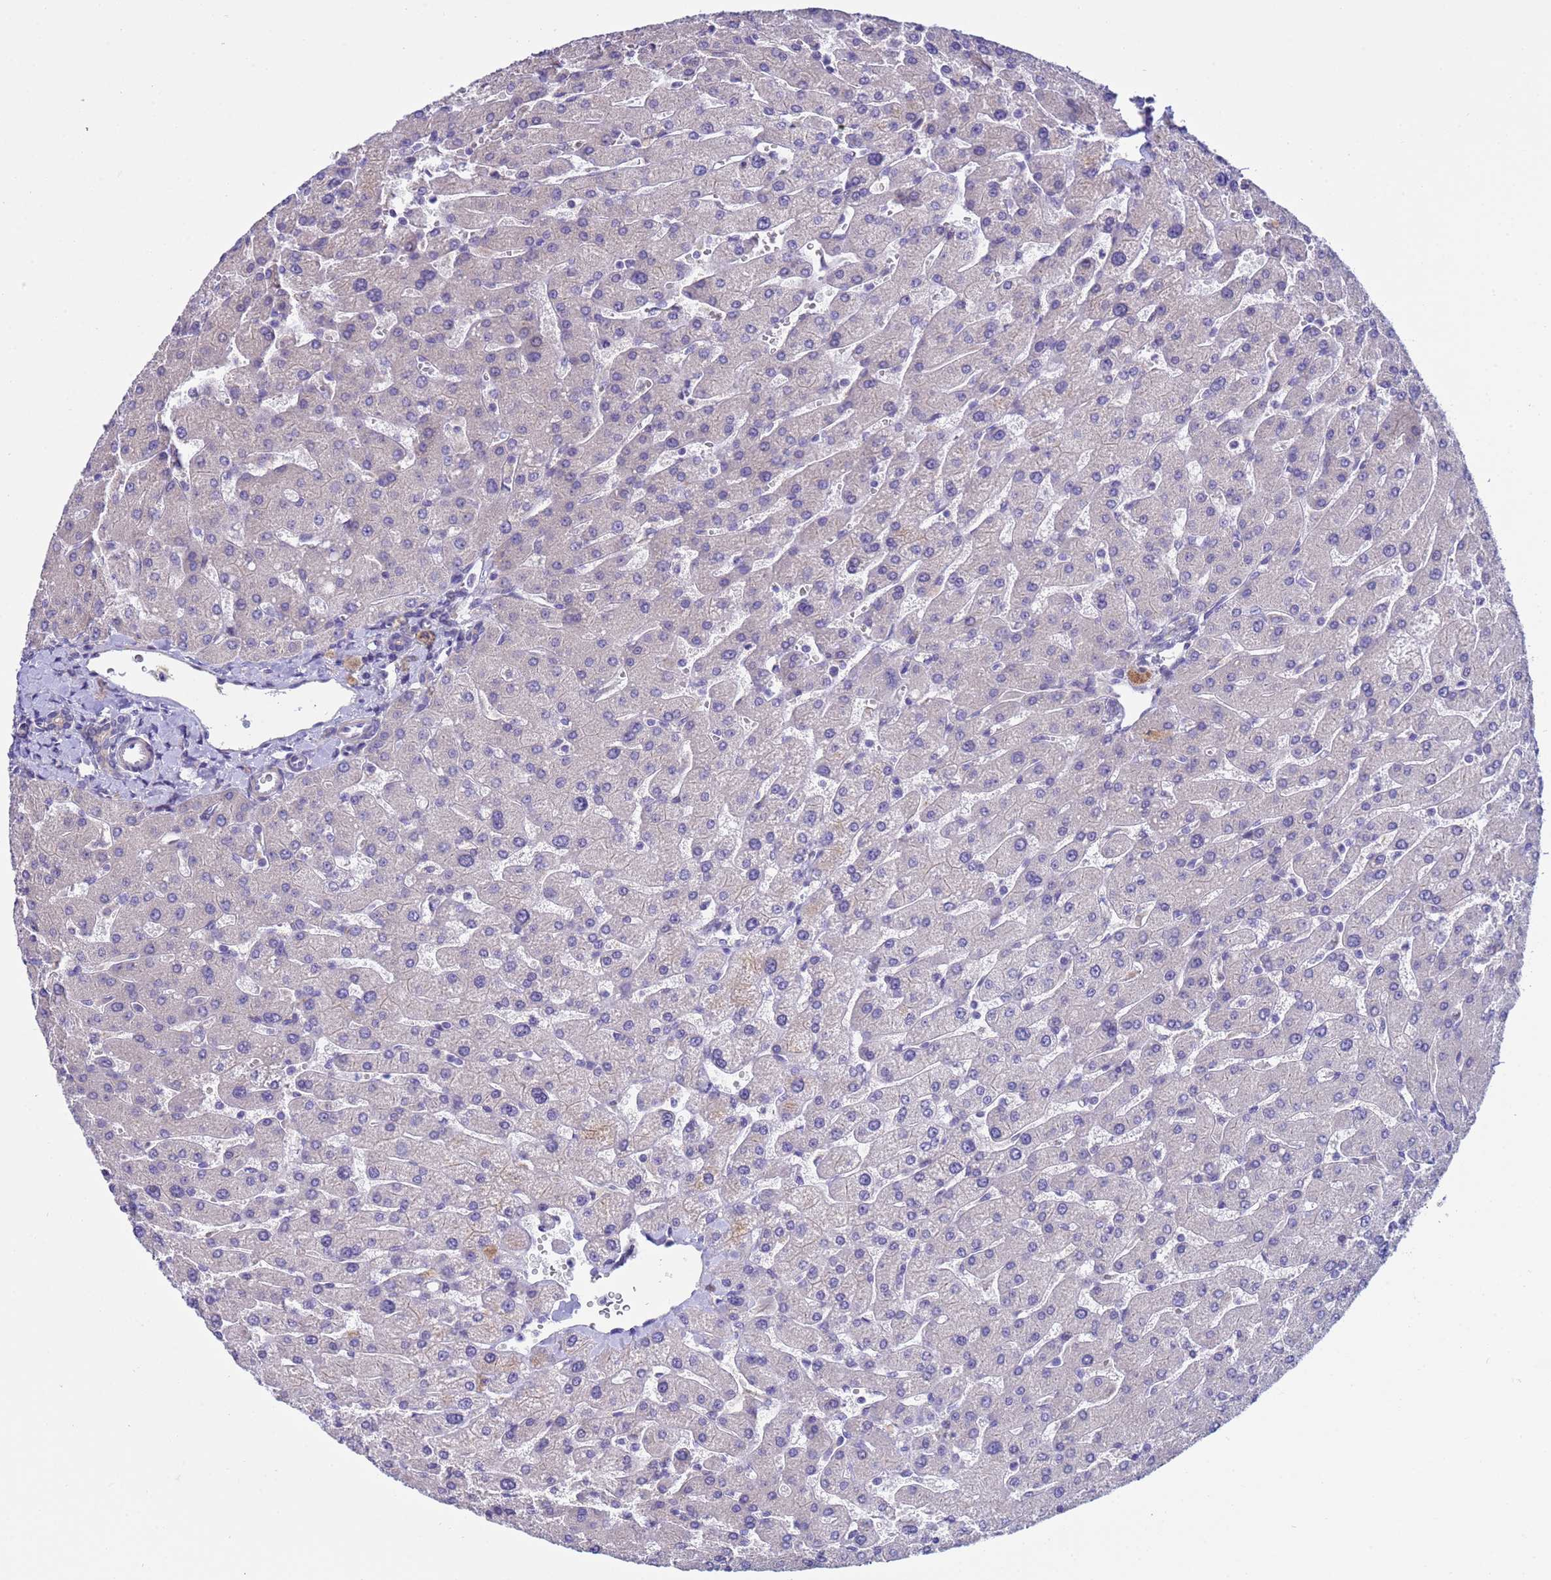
{"staining": {"intensity": "negative", "quantity": "none", "location": "none"}, "tissue": "liver", "cell_type": "Cholangiocytes", "image_type": "normal", "snomed": [{"axis": "morphology", "description": "Normal tissue, NOS"}, {"axis": "topography", "description": "Liver"}], "caption": "Photomicrograph shows no significant protein positivity in cholangiocytes of unremarkable liver.", "gene": "IGSF11", "patient": {"sex": "male", "age": 55}}